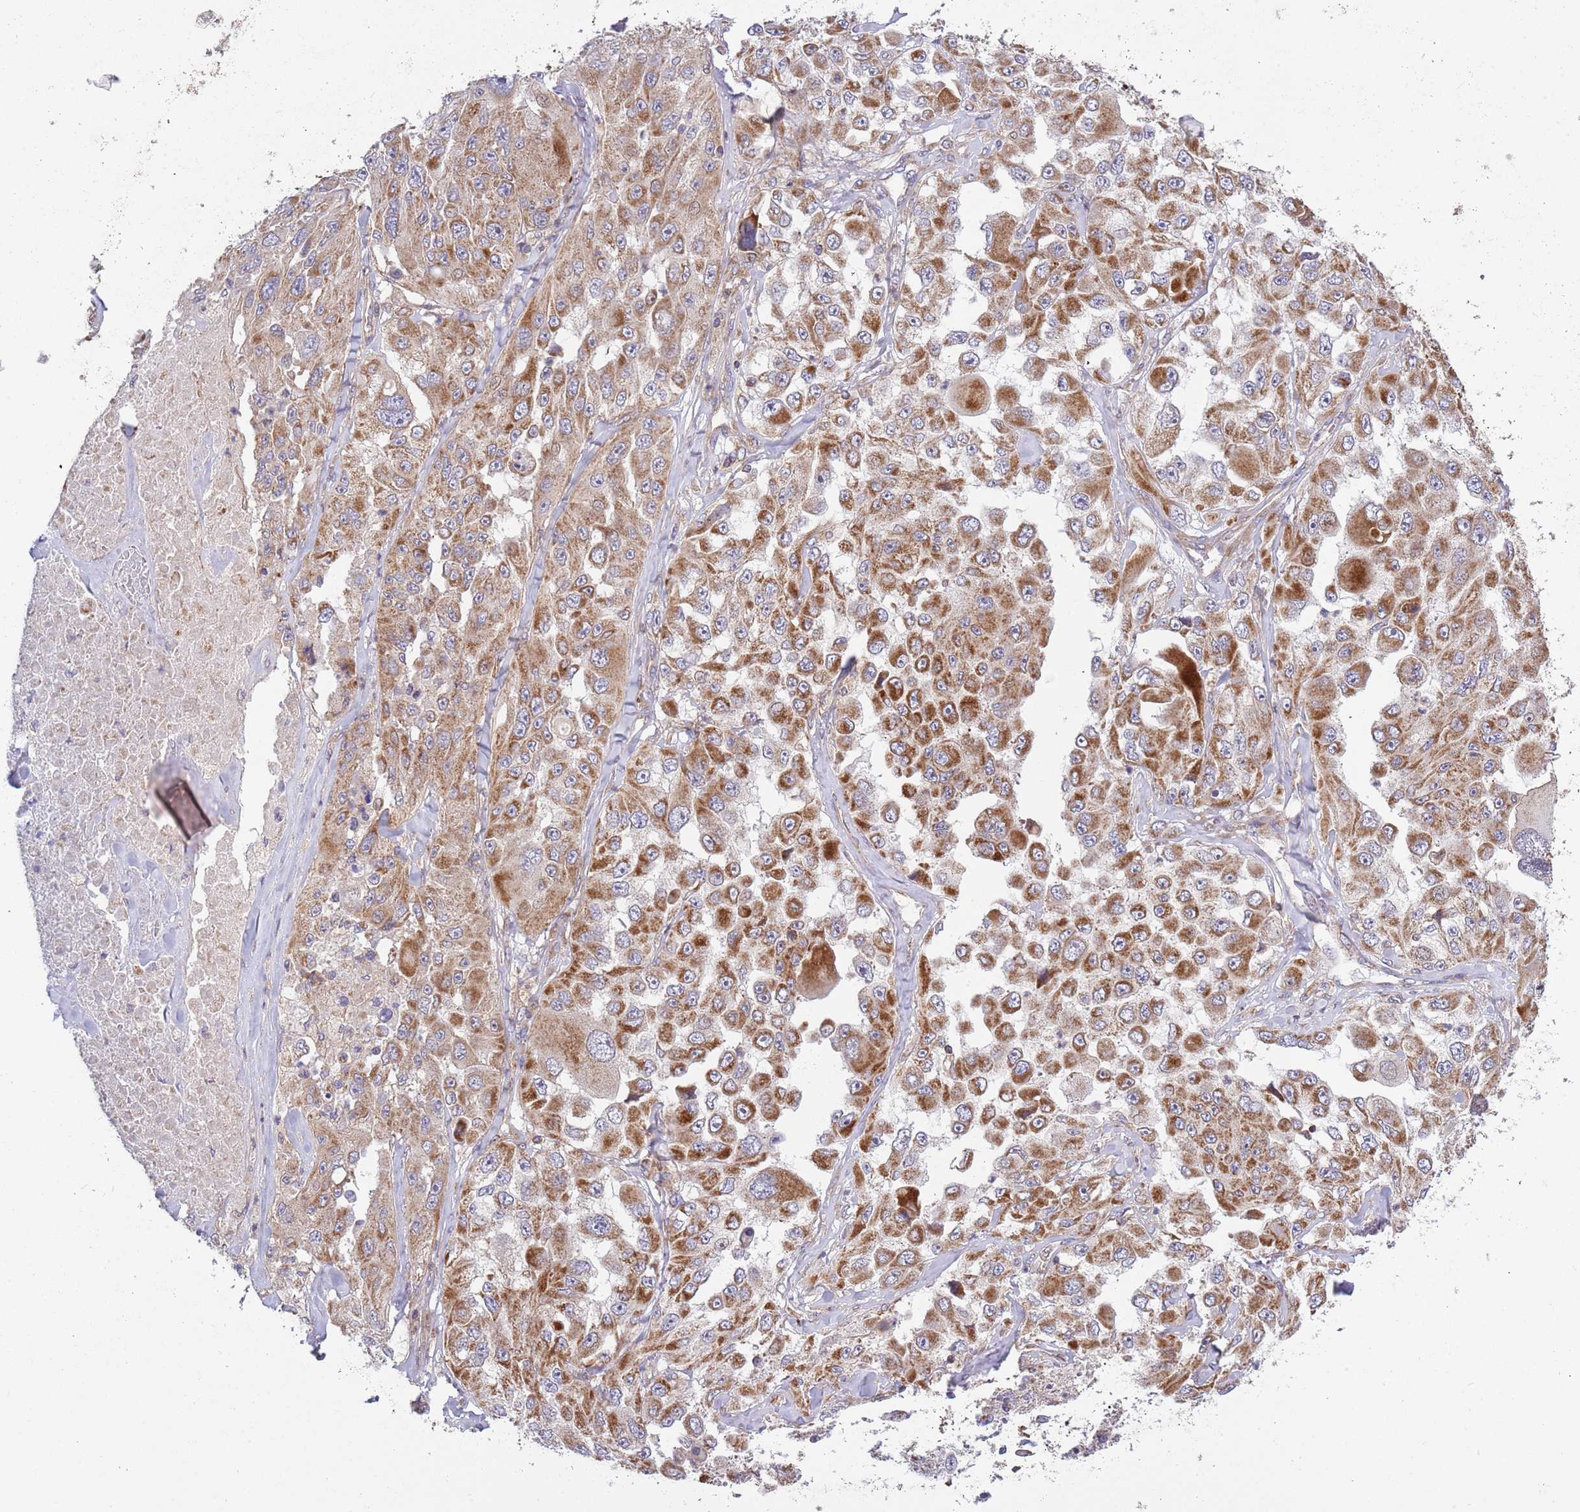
{"staining": {"intensity": "strong", "quantity": ">75%", "location": "cytoplasmic/membranous"}, "tissue": "melanoma", "cell_type": "Tumor cells", "image_type": "cancer", "snomed": [{"axis": "morphology", "description": "Malignant melanoma, Metastatic site"}, {"axis": "topography", "description": "Lymph node"}], "caption": "Protein analysis of melanoma tissue shows strong cytoplasmic/membranous staining in about >75% of tumor cells.", "gene": "IRS4", "patient": {"sex": "male", "age": 62}}